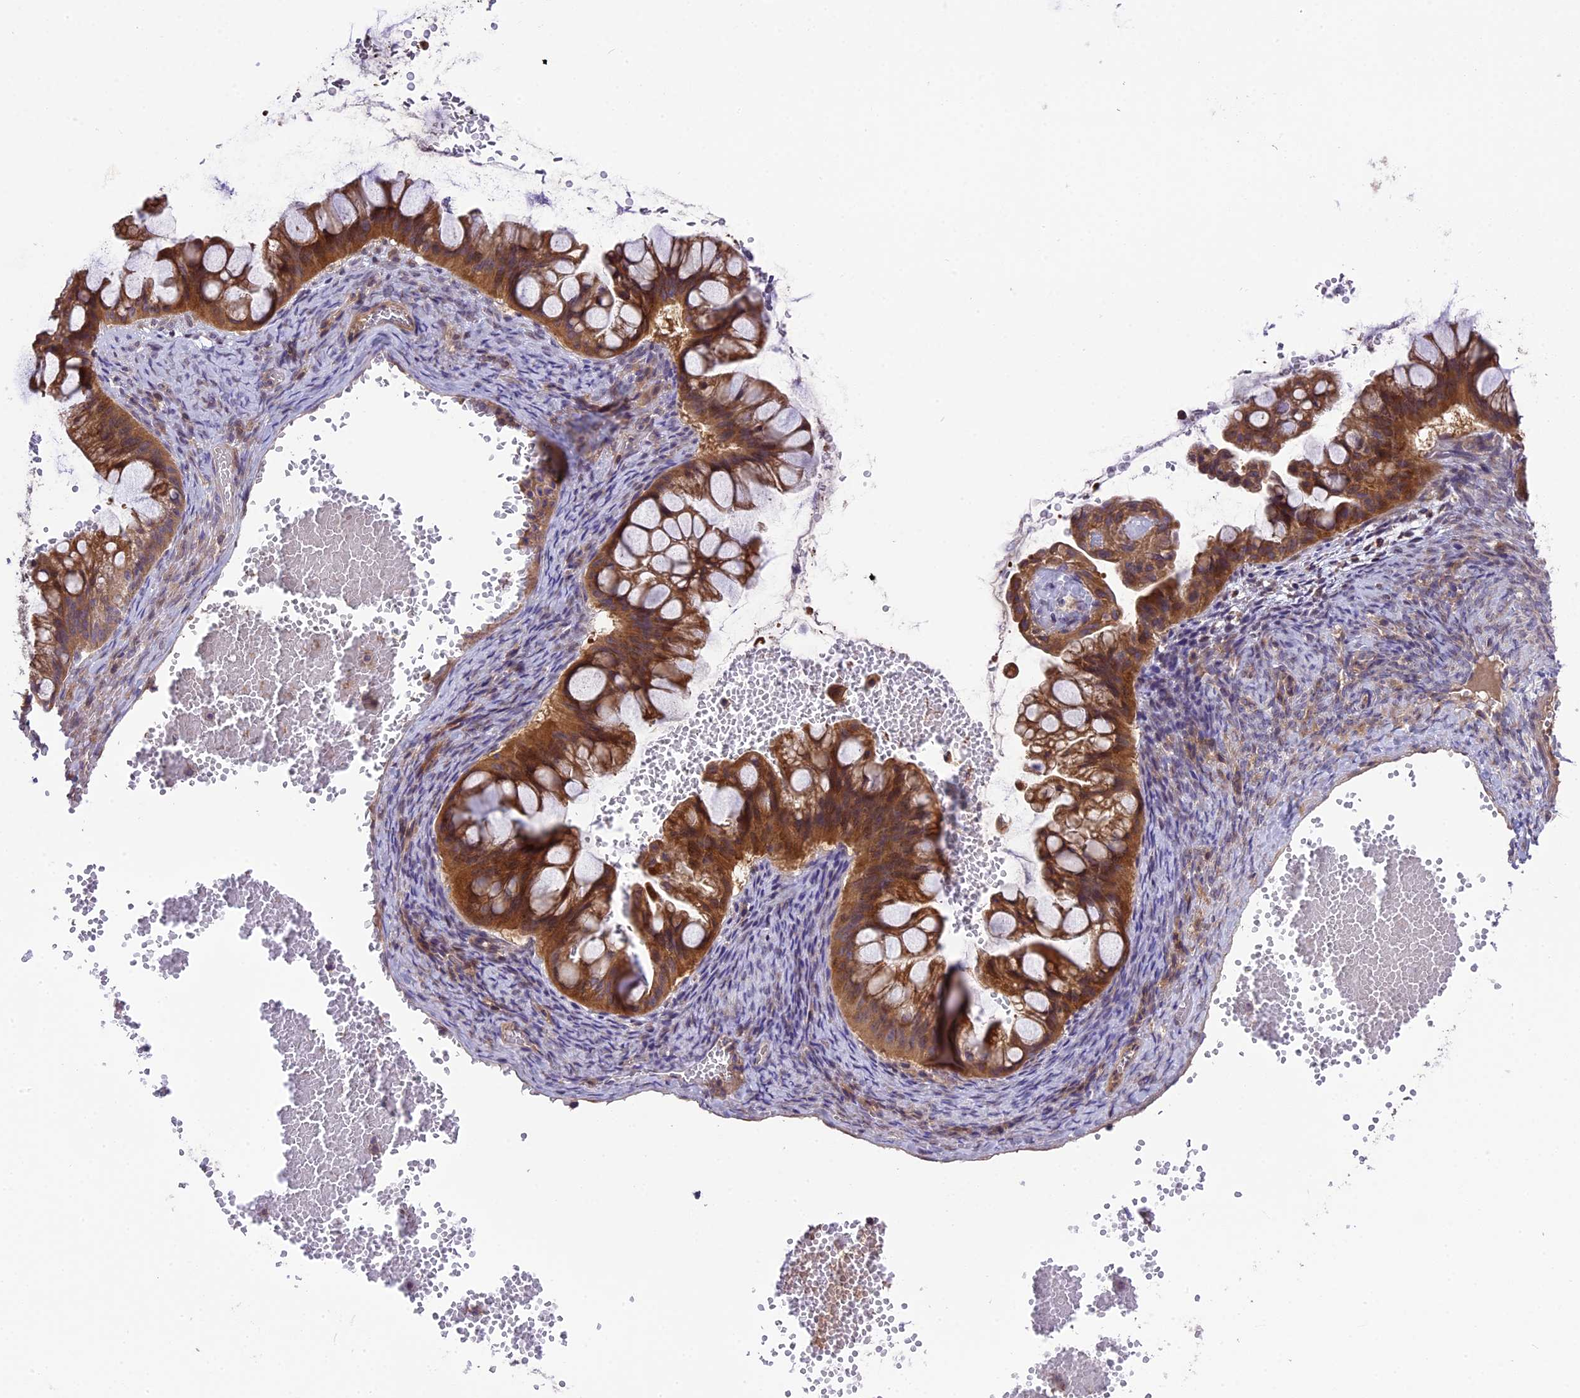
{"staining": {"intensity": "strong", "quantity": ">75%", "location": "cytoplasmic/membranous"}, "tissue": "ovarian cancer", "cell_type": "Tumor cells", "image_type": "cancer", "snomed": [{"axis": "morphology", "description": "Cystadenocarcinoma, mucinous, NOS"}, {"axis": "topography", "description": "Ovary"}], "caption": "Protein expression analysis of ovarian cancer demonstrates strong cytoplasmic/membranous positivity in about >75% of tumor cells.", "gene": "ABCC10", "patient": {"sex": "female", "age": 73}}